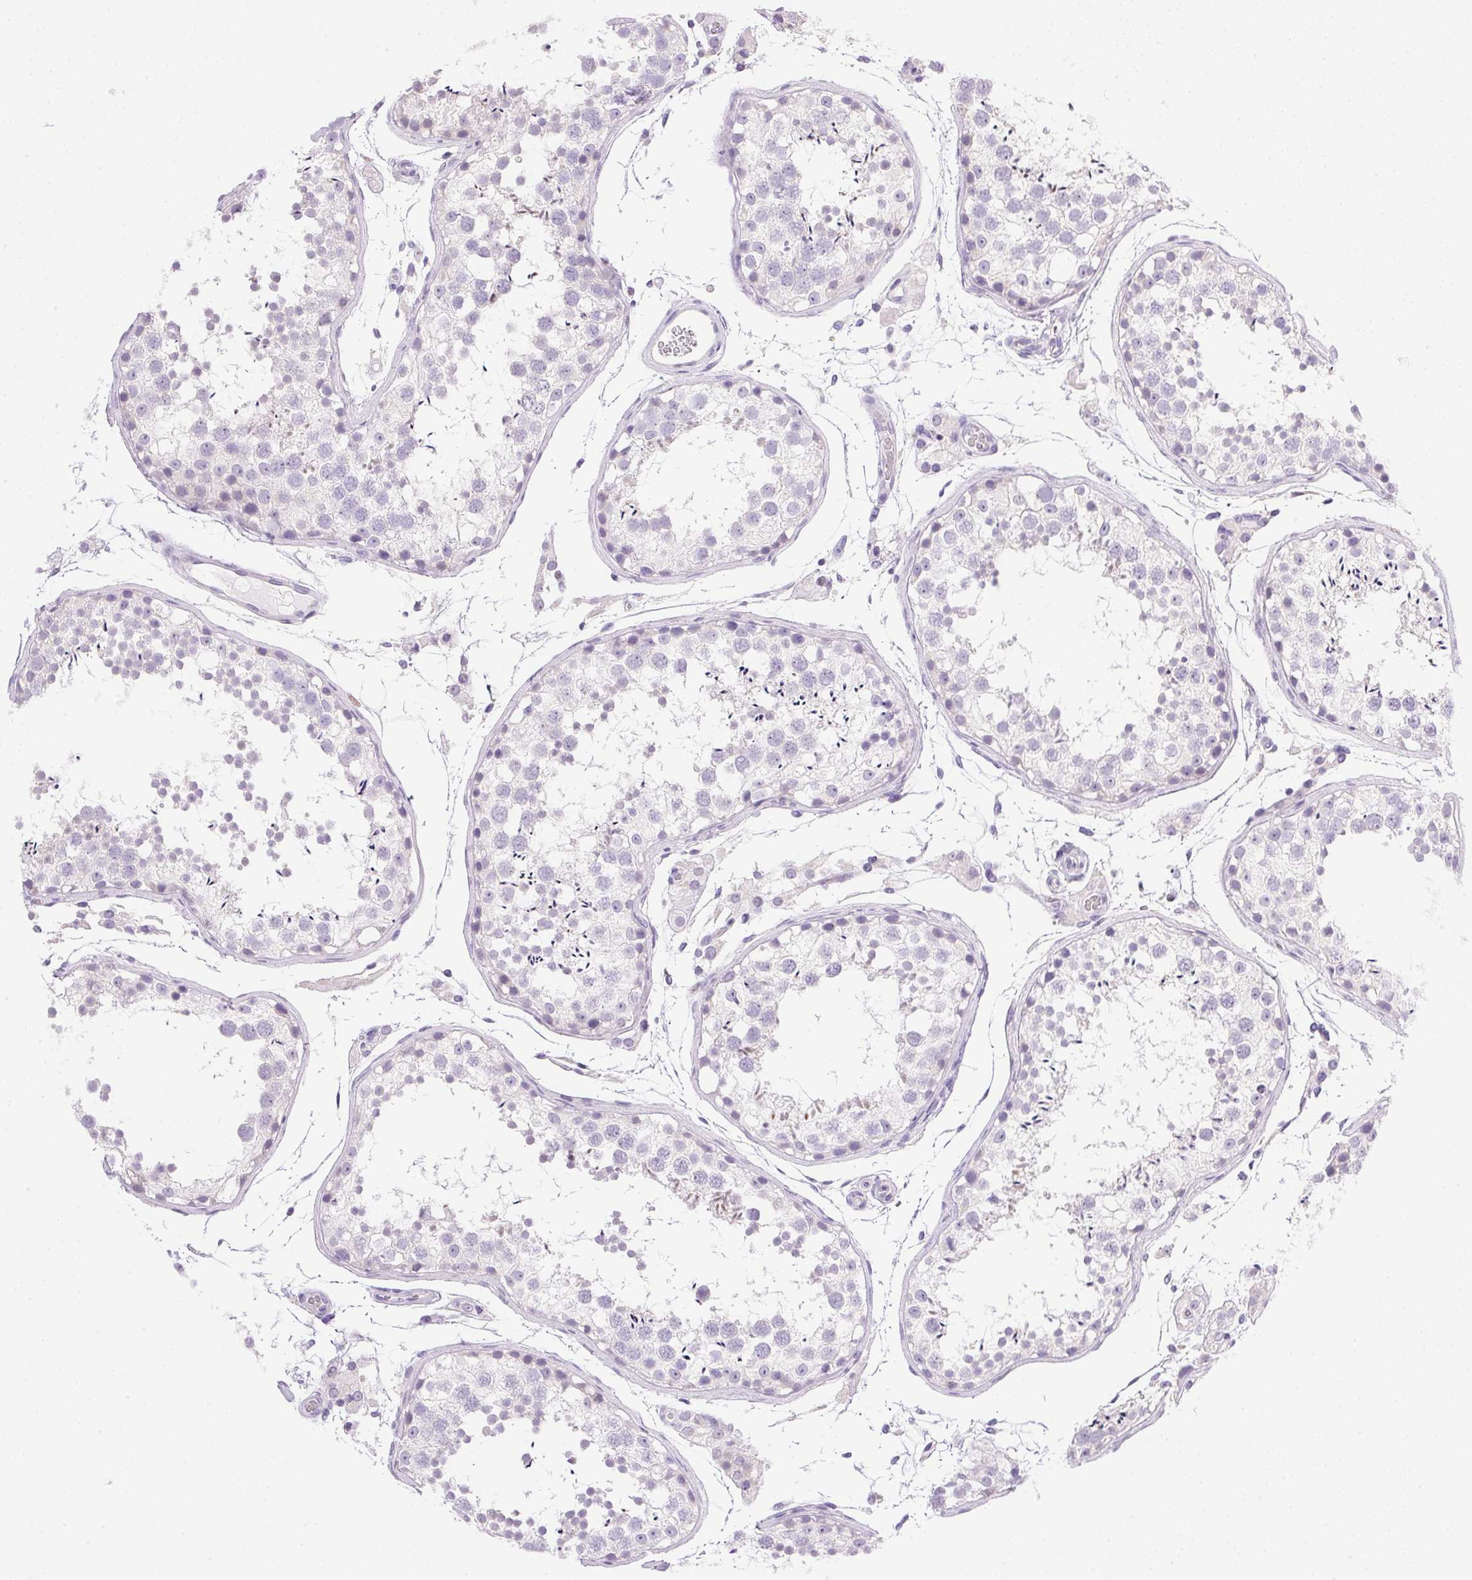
{"staining": {"intensity": "negative", "quantity": "none", "location": "none"}, "tissue": "testis", "cell_type": "Cells in seminiferous ducts", "image_type": "normal", "snomed": [{"axis": "morphology", "description": "Normal tissue, NOS"}, {"axis": "topography", "description": "Testis"}], "caption": "The micrograph displays no significant positivity in cells in seminiferous ducts of testis.", "gene": "ATP6V0A4", "patient": {"sex": "male", "age": 29}}